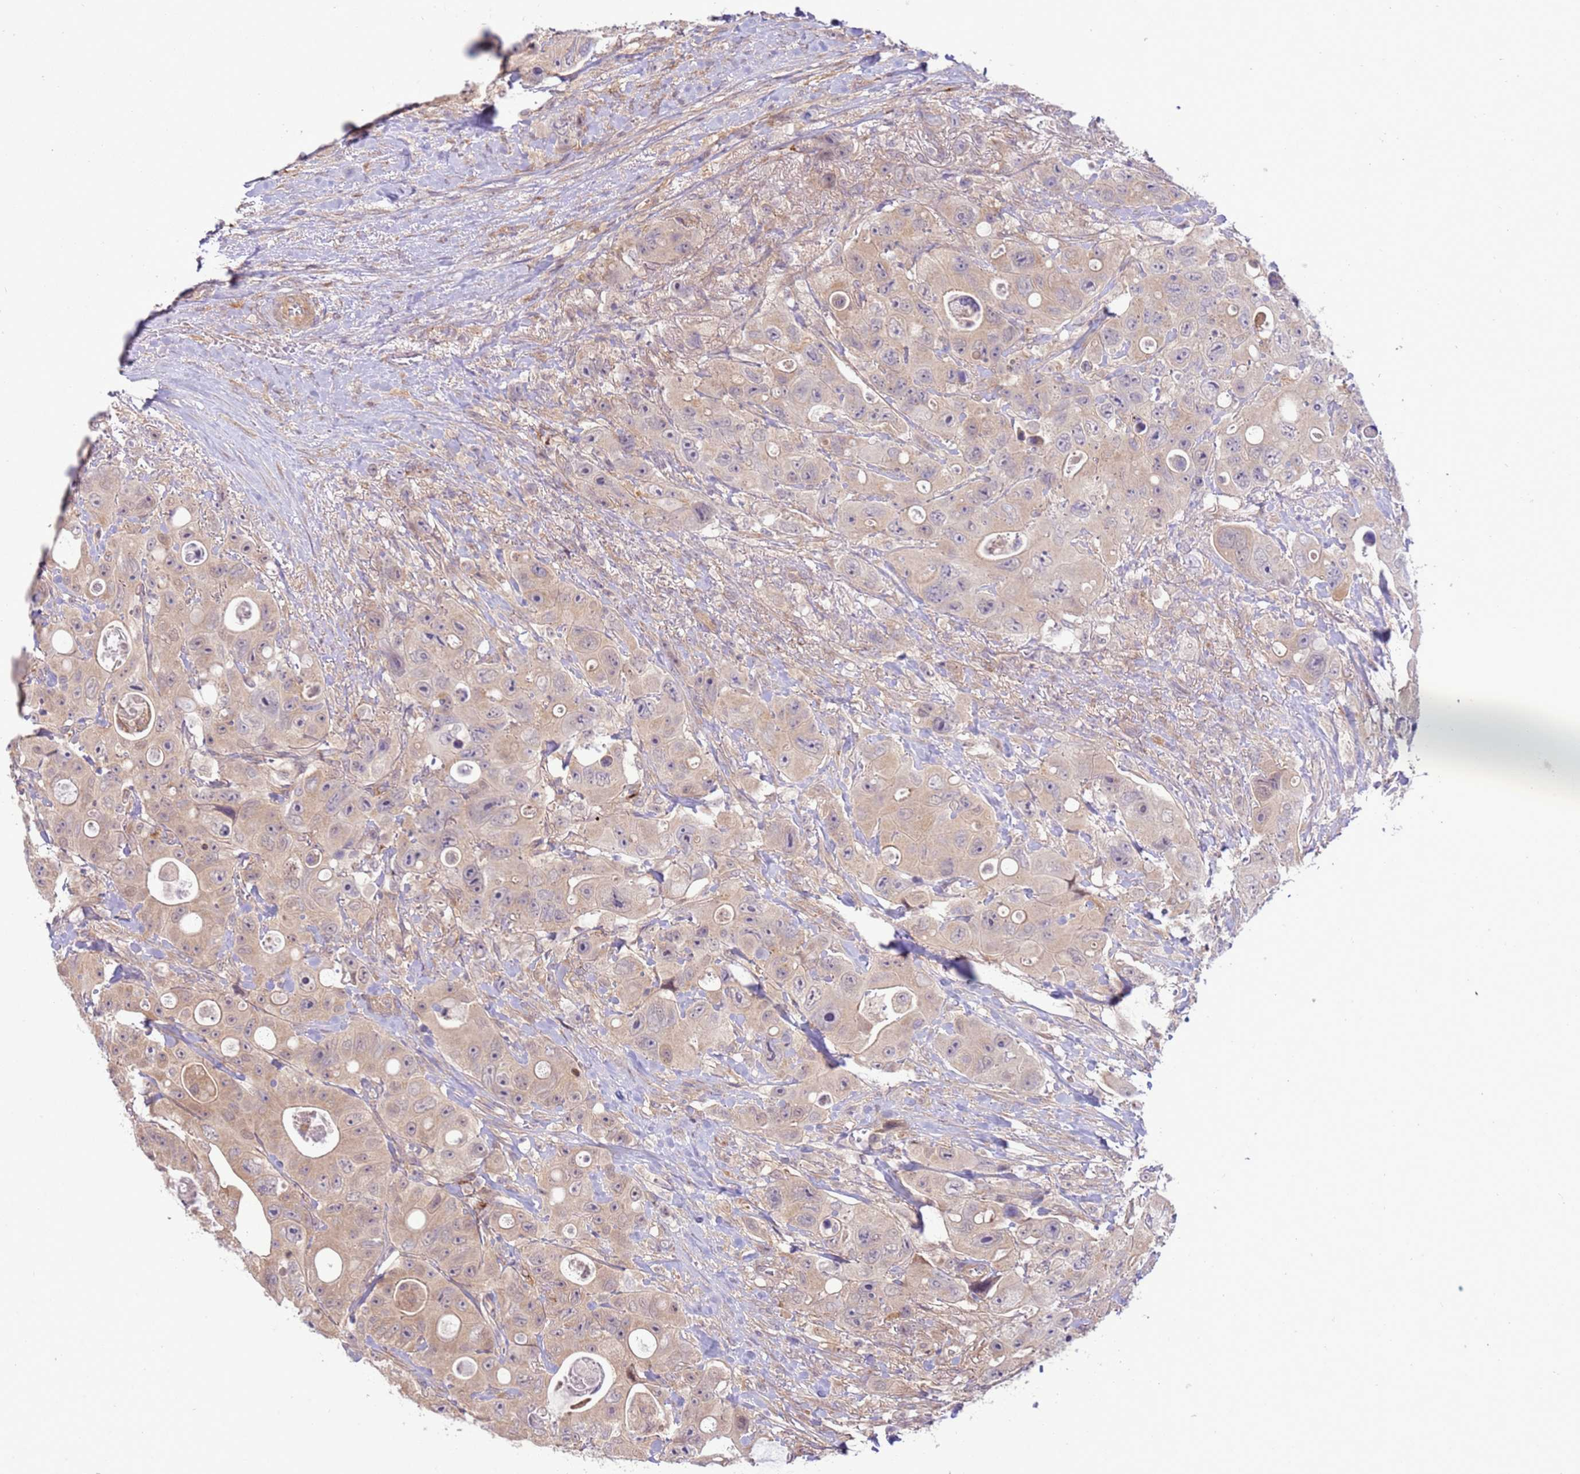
{"staining": {"intensity": "weak", "quantity": "<25%", "location": "cytoplasmic/membranous"}, "tissue": "colorectal cancer", "cell_type": "Tumor cells", "image_type": "cancer", "snomed": [{"axis": "morphology", "description": "Adenocarcinoma, NOS"}, {"axis": "topography", "description": "Colon"}], "caption": "Colorectal adenocarcinoma was stained to show a protein in brown. There is no significant positivity in tumor cells.", "gene": "SCARA3", "patient": {"sex": "female", "age": 46}}